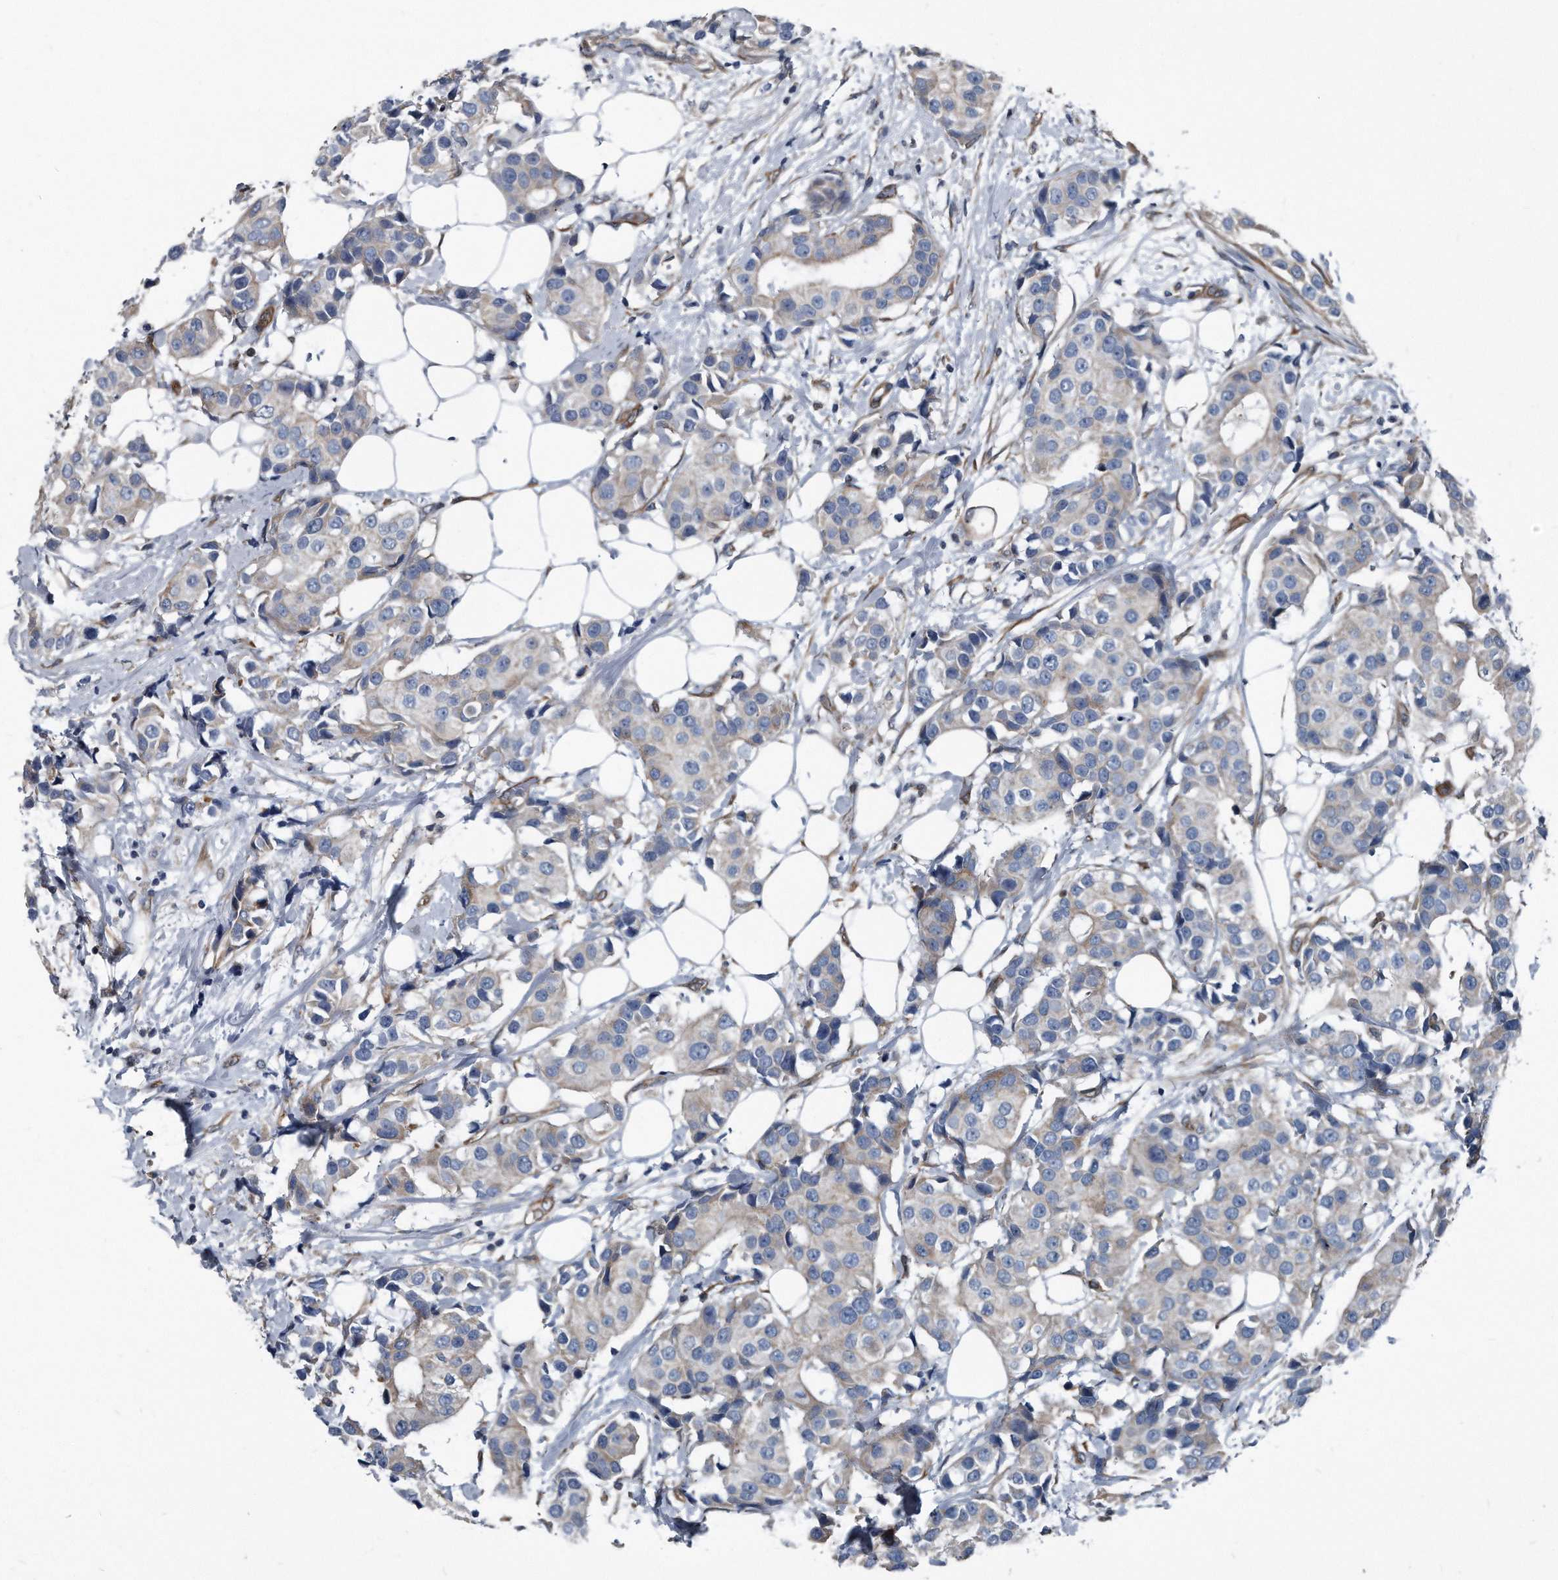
{"staining": {"intensity": "weak", "quantity": "25%-75%", "location": "cytoplasmic/membranous"}, "tissue": "breast cancer", "cell_type": "Tumor cells", "image_type": "cancer", "snomed": [{"axis": "morphology", "description": "Normal tissue, NOS"}, {"axis": "morphology", "description": "Duct carcinoma"}, {"axis": "topography", "description": "Breast"}], "caption": "An image of intraductal carcinoma (breast) stained for a protein demonstrates weak cytoplasmic/membranous brown staining in tumor cells.", "gene": "PLEC", "patient": {"sex": "female", "age": 39}}